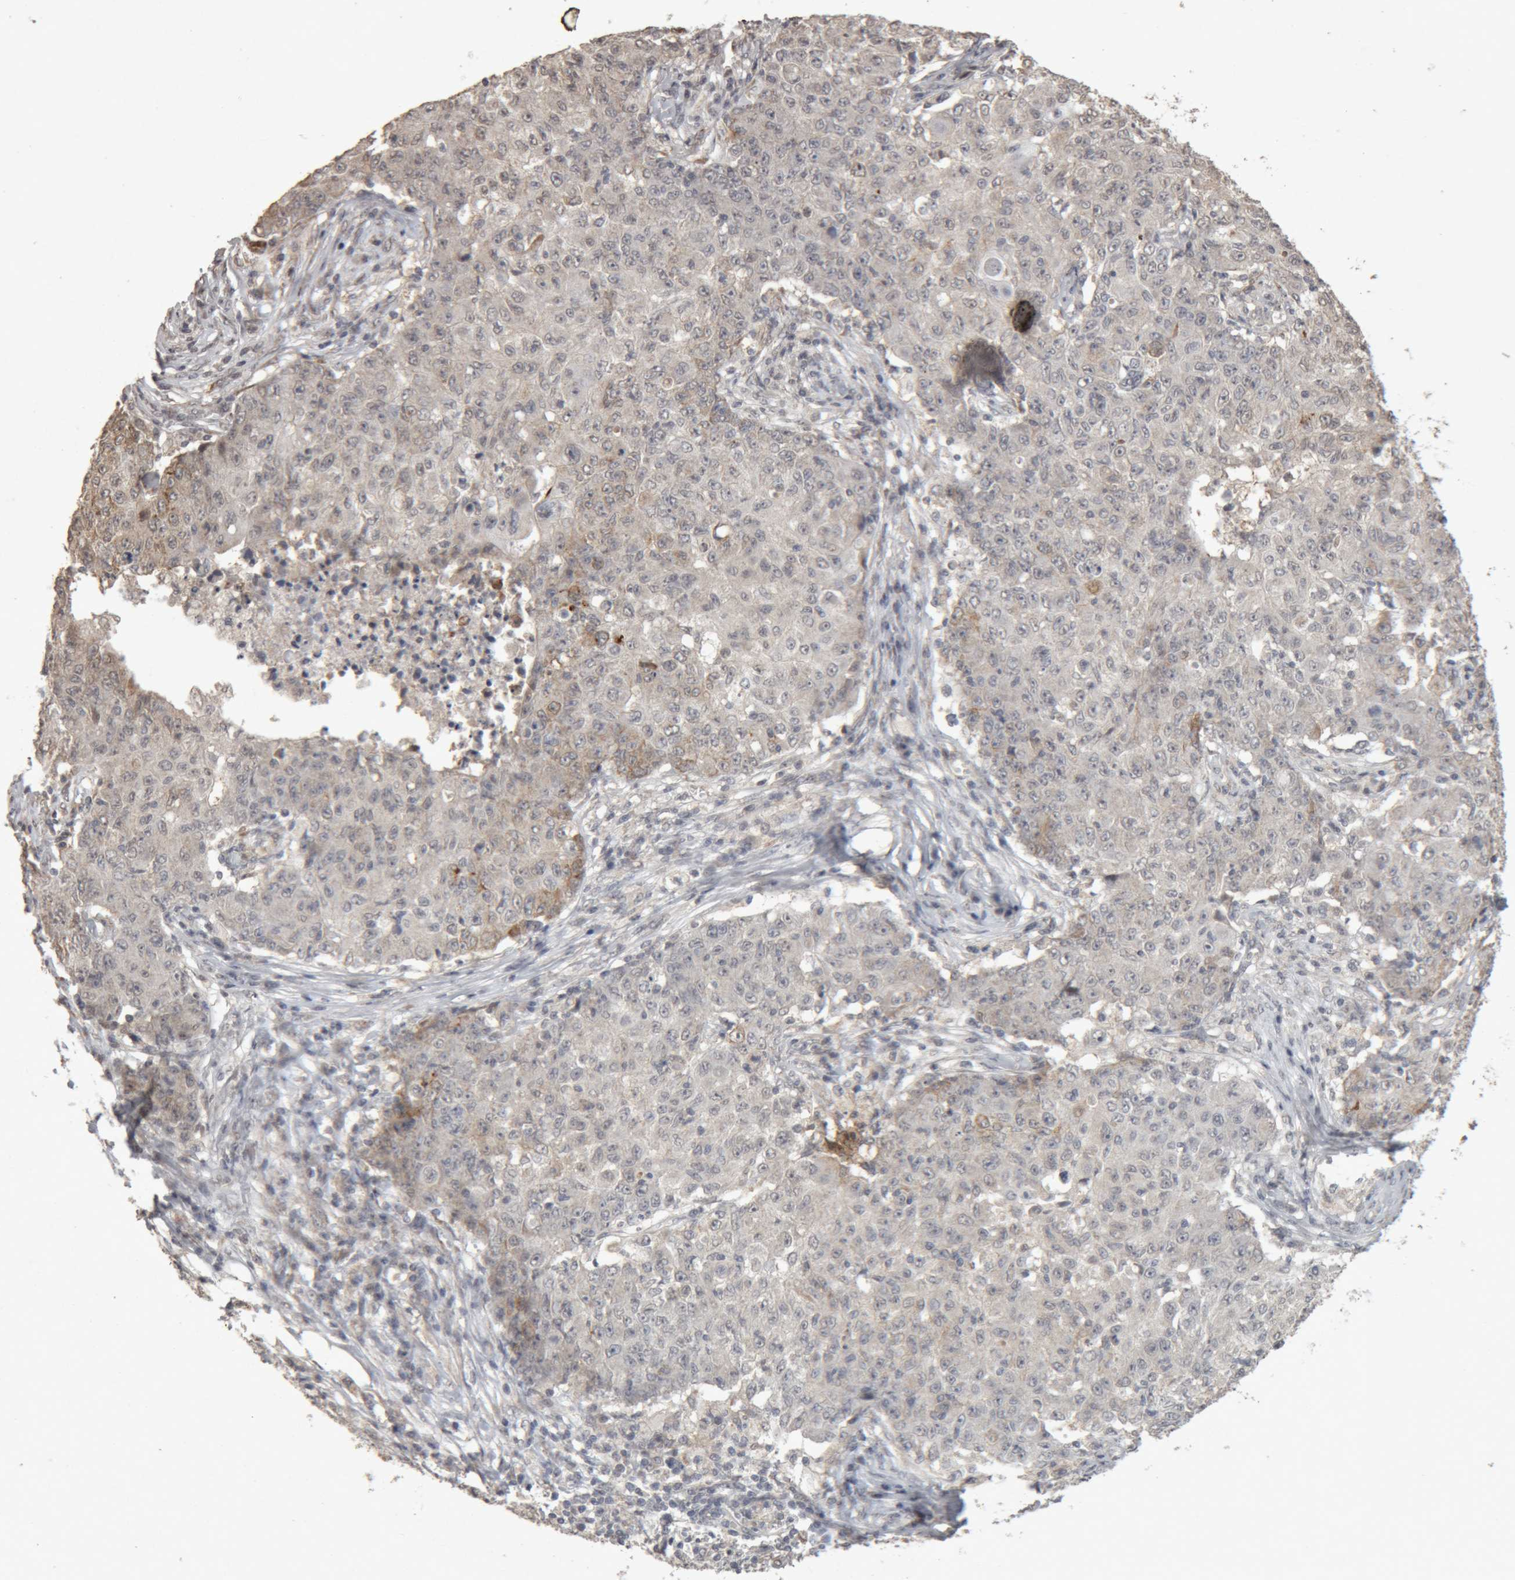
{"staining": {"intensity": "weak", "quantity": "<25%", "location": "cytoplasmic/membranous"}, "tissue": "ovarian cancer", "cell_type": "Tumor cells", "image_type": "cancer", "snomed": [{"axis": "morphology", "description": "Carcinoma, endometroid"}, {"axis": "topography", "description": "Ovary"}], "caption": "This histopathology image is of ovarian cancer stained with immunohistochemistry to label a protein in brown with the nuclei are counter-stained blue. There is no positivity in tumor cells.", "gene": "MEP1A", "patient": {"sex": "female", "age": 42}}